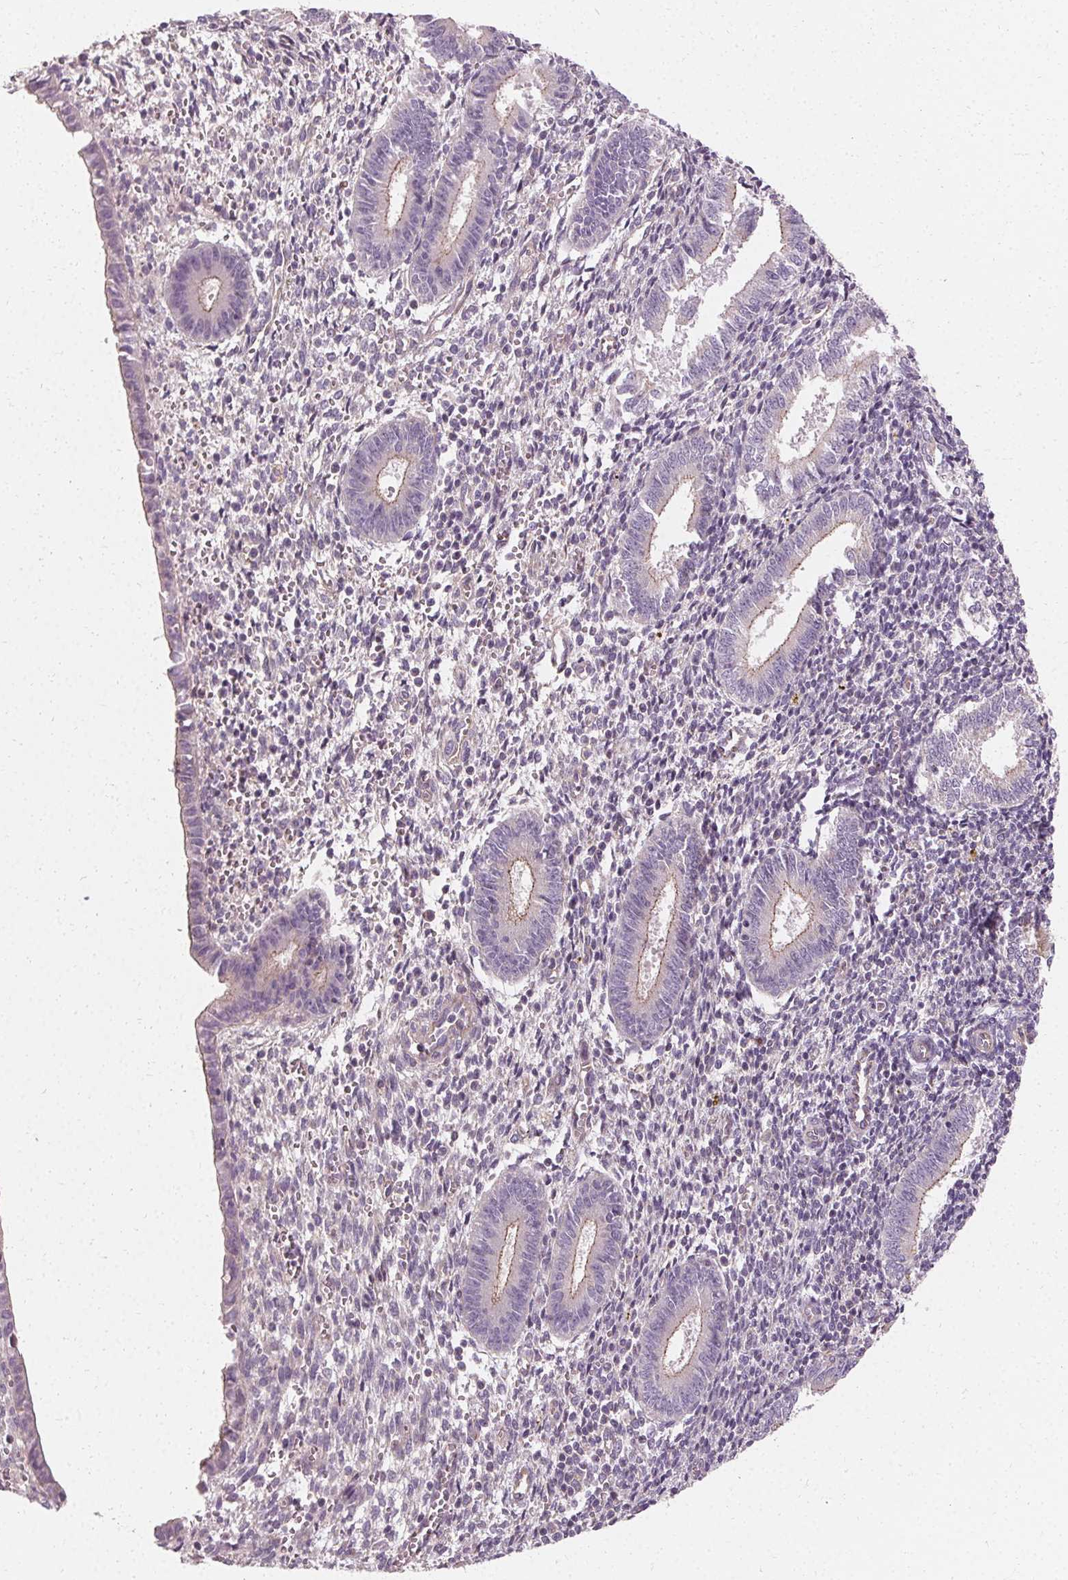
{"staining": {"intensity": "negative", "quantity": "none", "location": "none"}, "tissue": "endometrium", "cell_type": "Cells in endometrial stroma", "image_type": "normal", "snomed": [{"axis": "morphology", "description": "Normal tissue, NOS"}, {"axis": "topography", "description": "Endometrium"}], "caption": "High power microscopy micrograph of an immunohistochemistry photomicrograph of unremarkable endometrium, revealing no significant staining in cells in endometrial stroma.", "gene": "APLP1", "patient": {"sex": "female", "age": 25}}